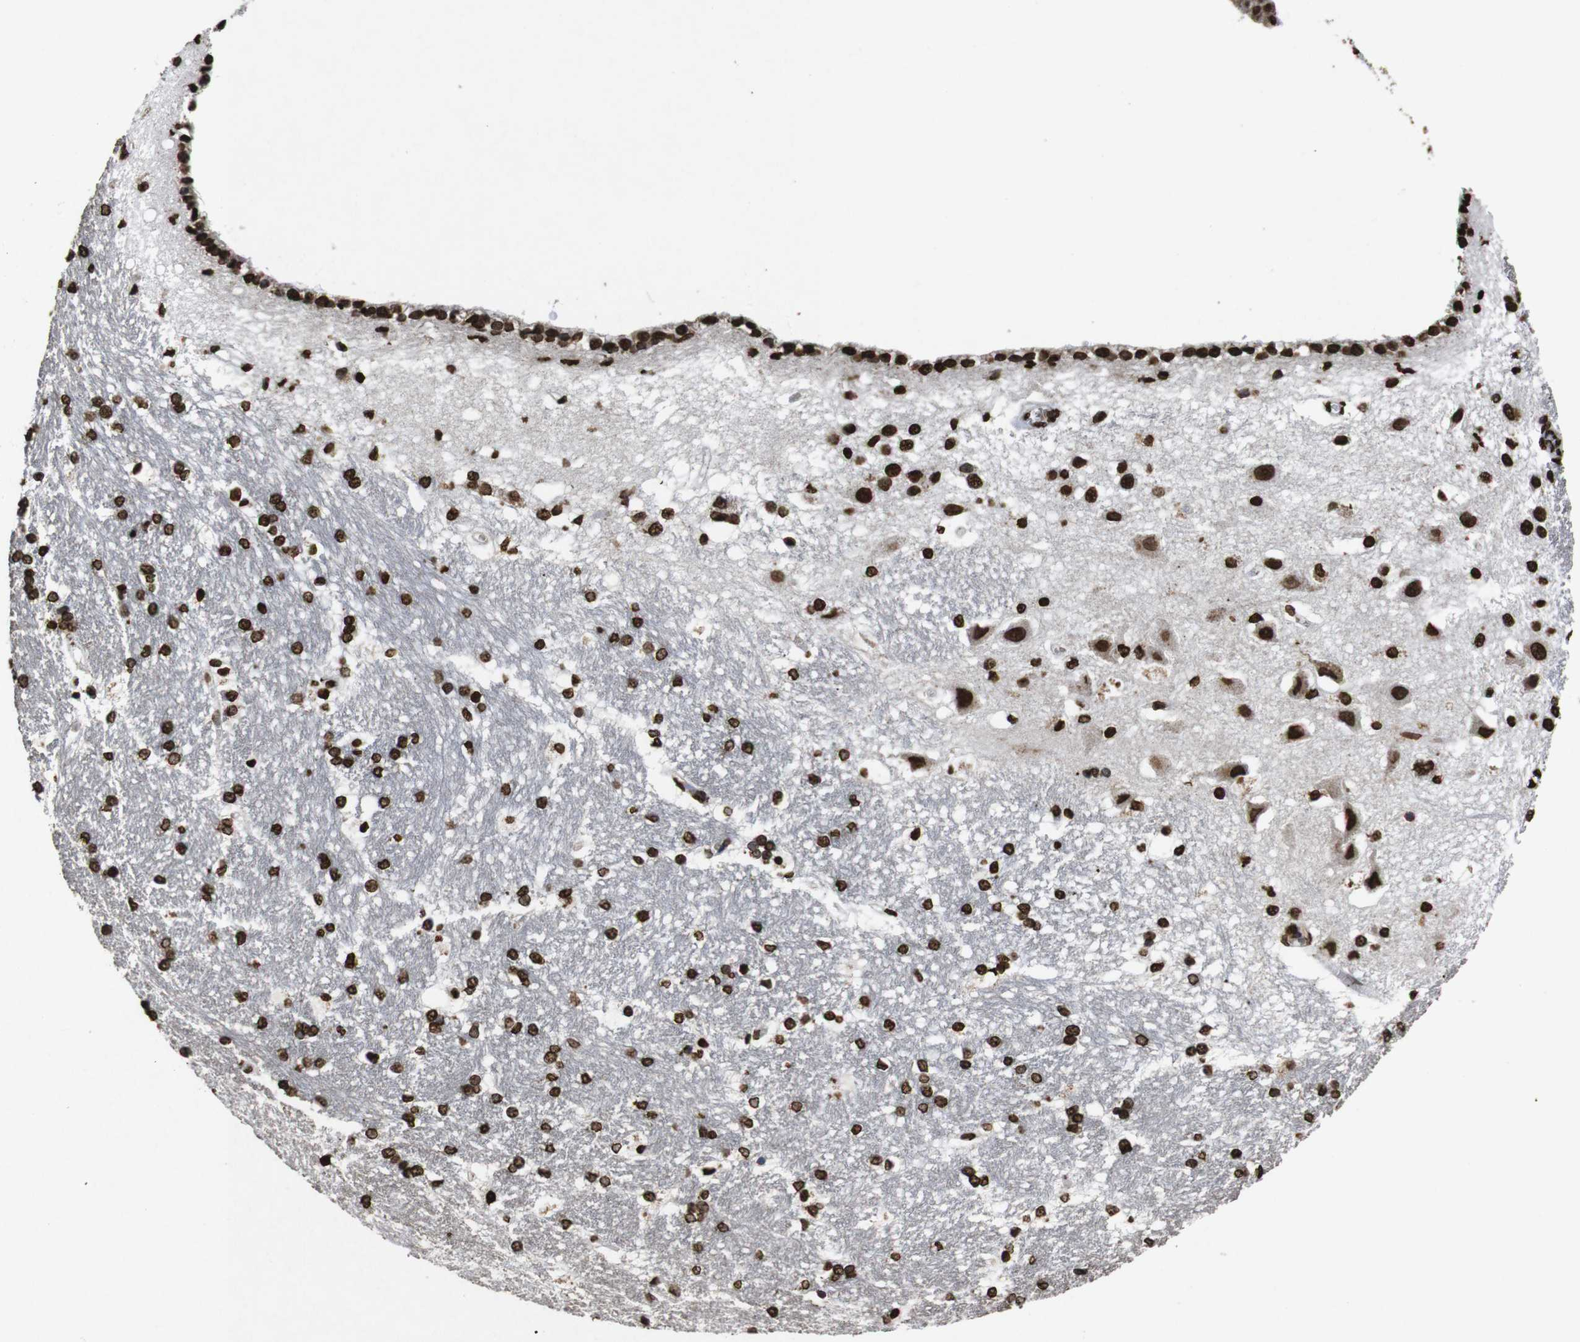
{"staining": {"intensity": "strong", "quantity": ">75%", "location": "nuclear"}, "tissue": "hippocampus", "cell_type": "Glial cells", "image_type": "normal", "snomed": [{"axis": "morphology", "description": "Normal tissue, NOS"}, {"axis": "topography", "description": "Hippocampus"}], "caption": "The micrograph shows immunohistochemical staining of normal hippocampus. There is strong nuclear positivity is identified in about >75% of glial cells. The protein is shown in brown color, while the nuclei are stained blue.", "gene": "MDM2", "patient": {"sex": "female", "age": 19}}